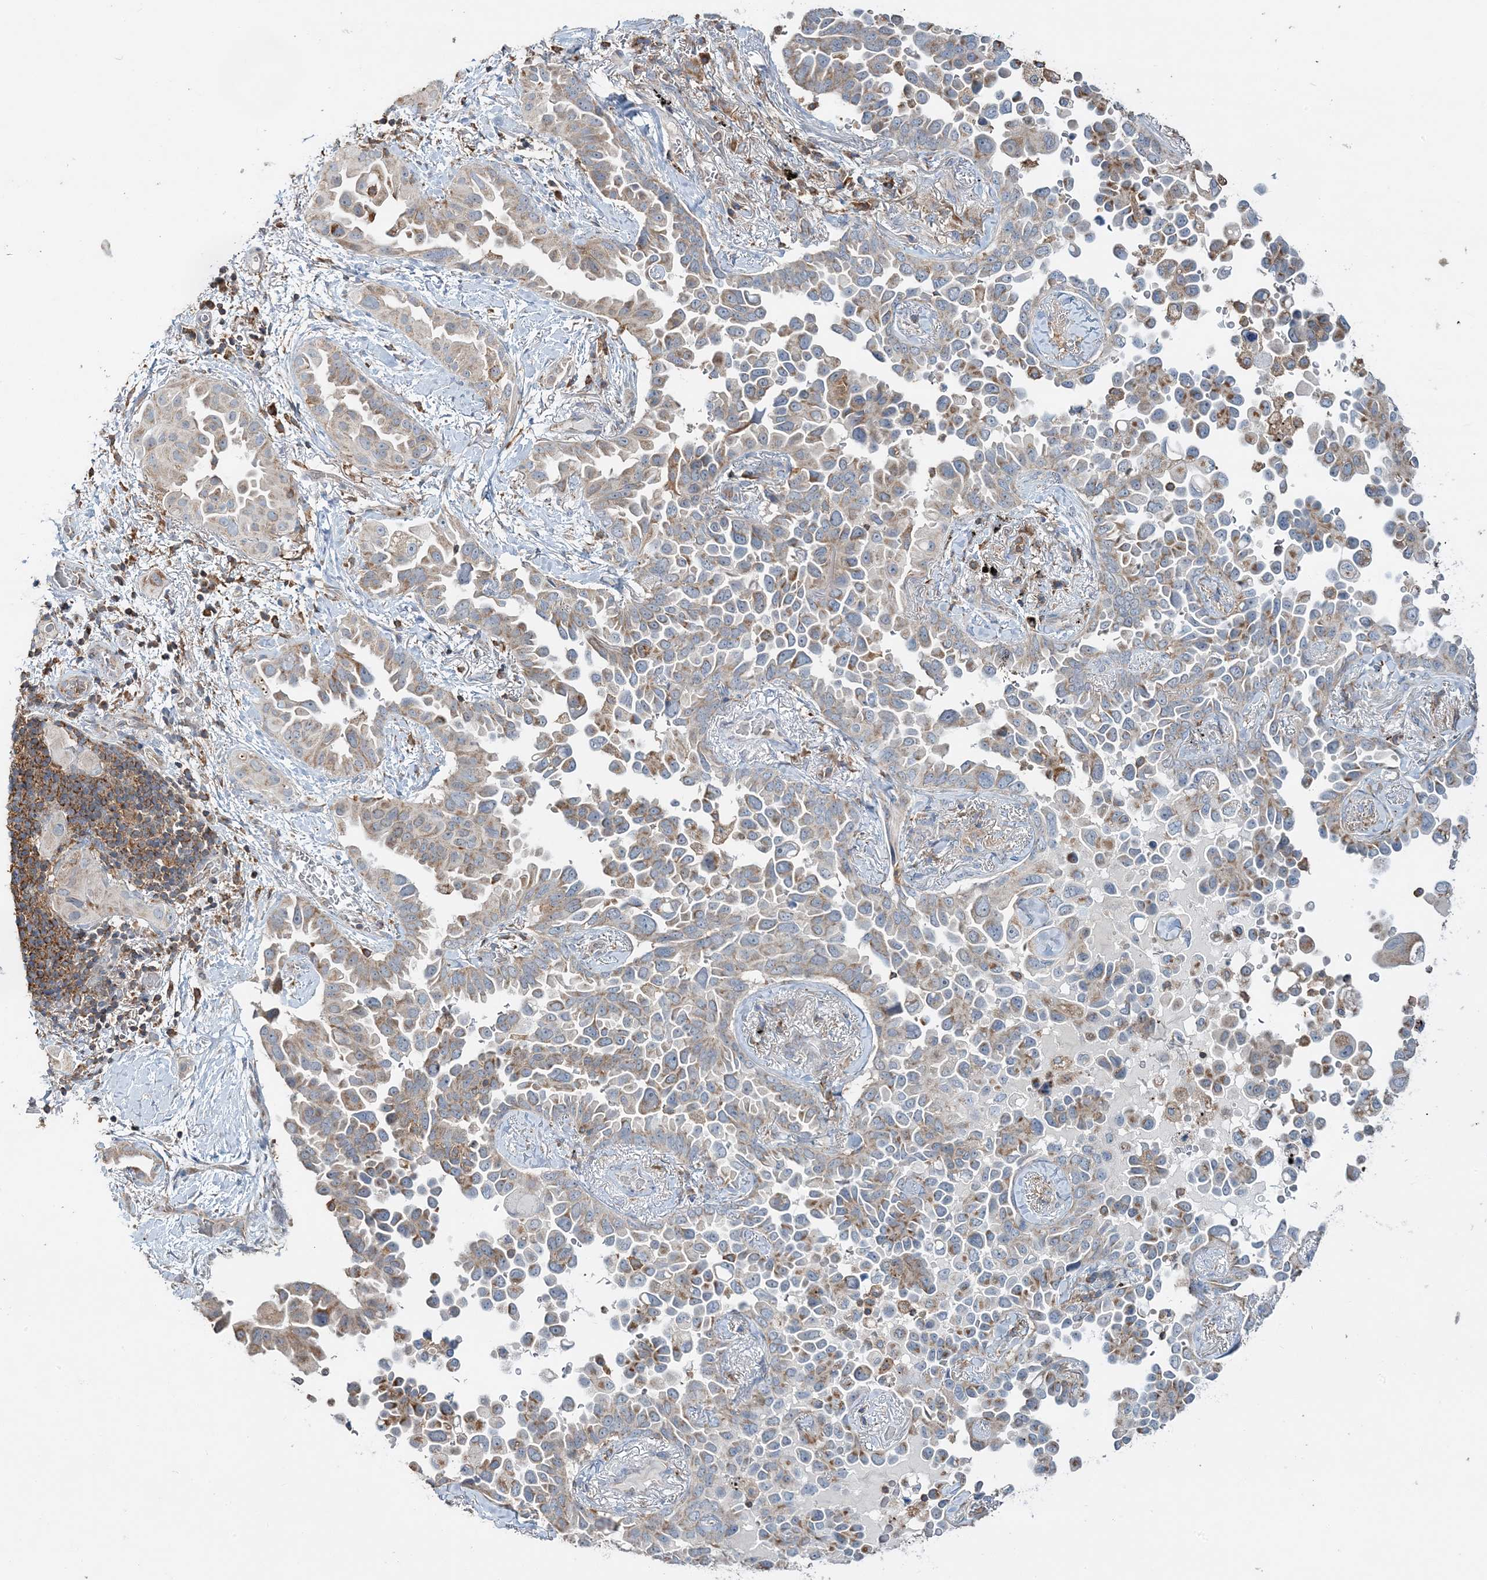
{"staining": {"intensity": "moderate", "quantity": "<25%", "location": "cytoplasmic/membranous"}, "tissue": "lung cancer", "cell_type": "Tumor cells", "image_type": "cancer", "snomed": [{"axis": "morphology", "description": "Adenocarcinoma, NOS"}, {"axis": "topography", "description": "Lung"}], "caption": "An IHC image of tumor tissue is shown. Protein staining in brown labels moderate cytoplasmic/membranous positivity in lung adenocarcinoma within tumor cells.", "gene": "TMLHE", "patient": {"sex": "female", "age": 67}}